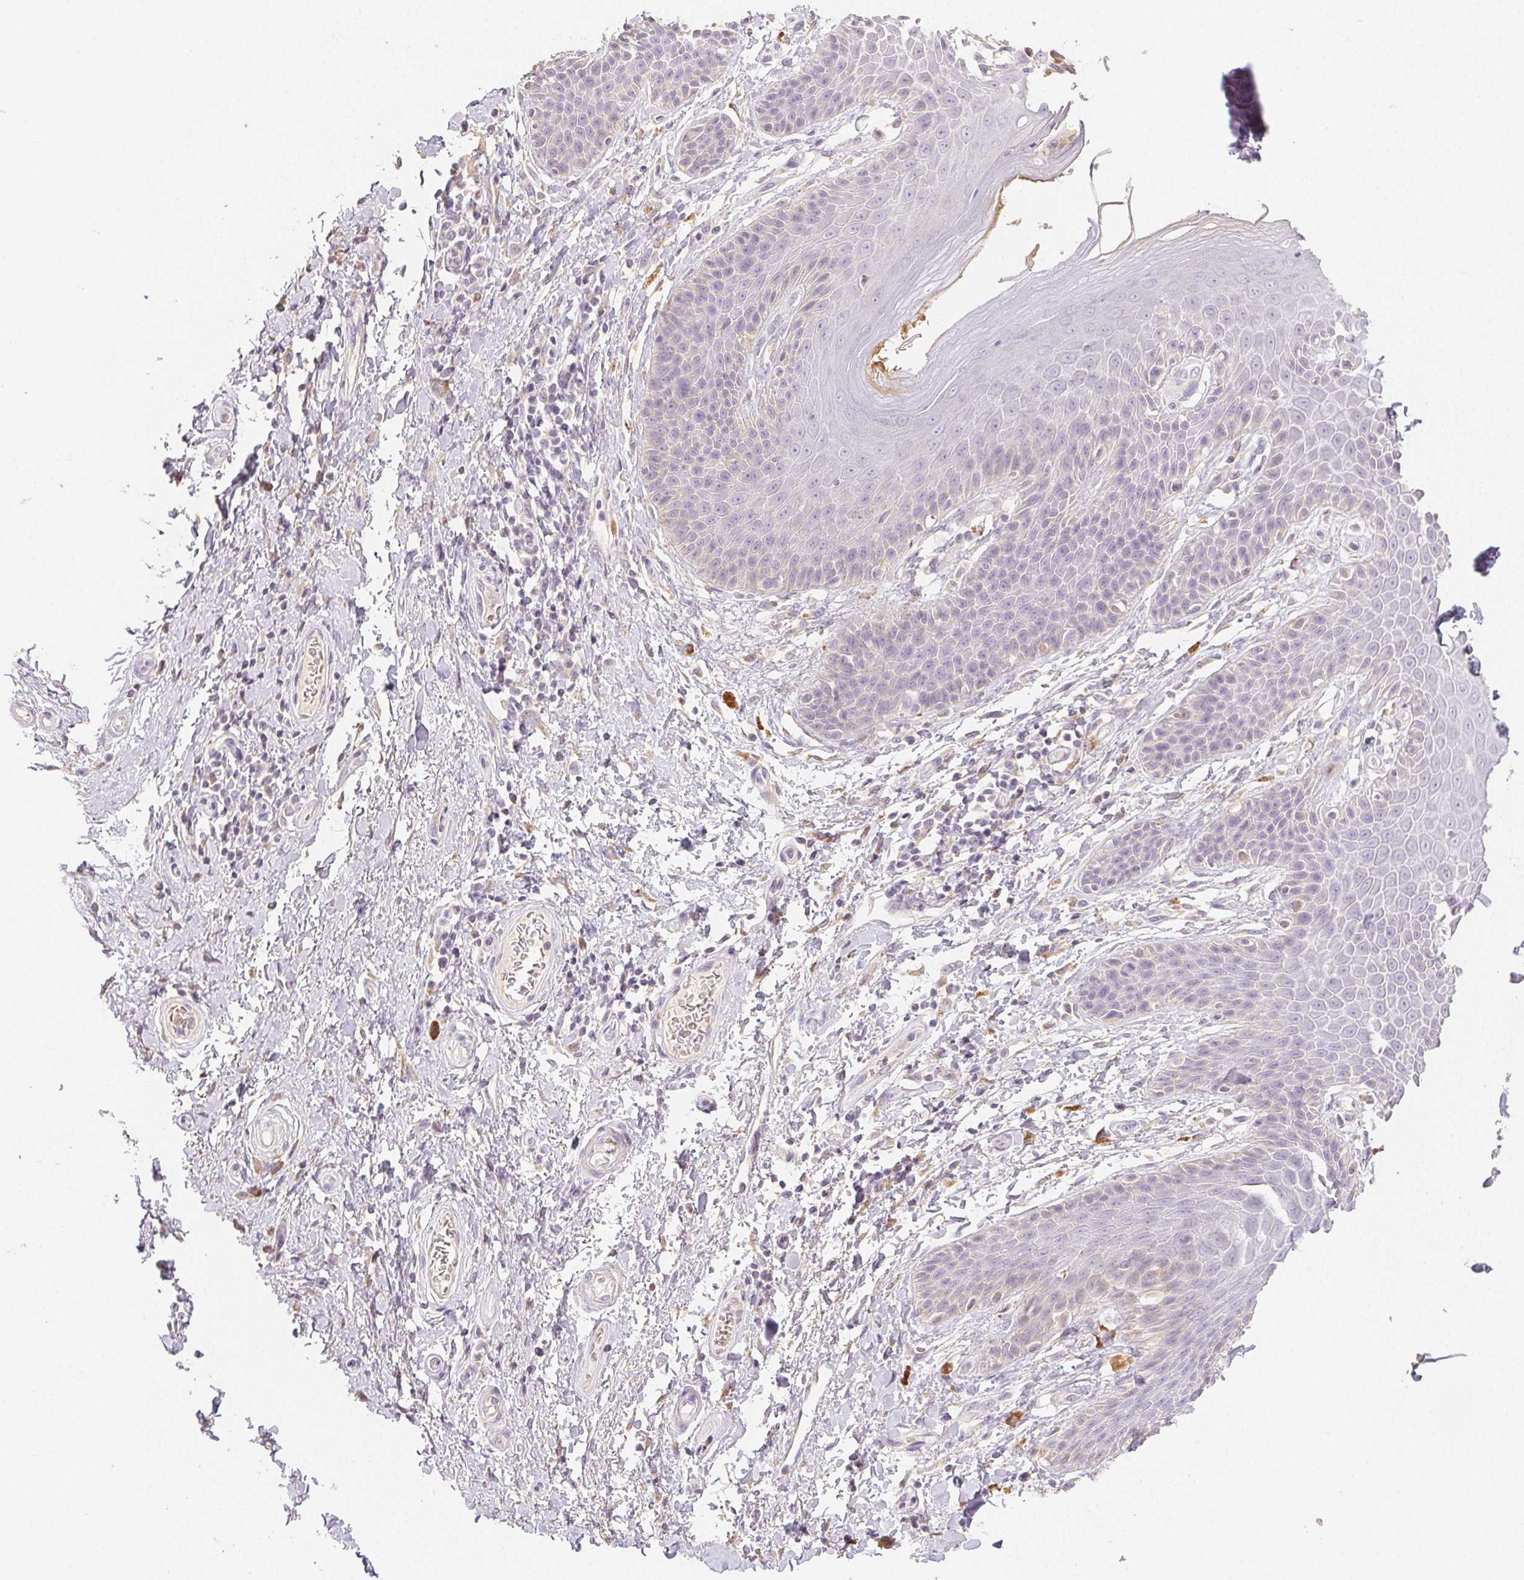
{"staining": {"intensity": "negative", "quantity": "none", "location": "none"}, "tissue": "adipose tissue", "cell_type": "Adipocytes", "image_type": "normal", "snomed": [{"axis": "morphology", "description": "Normal tissue, NOS"}, {"axis": "topography", "description": "Peripheral nerve tissue"}], "caption": "This is a photomicrograph of immunohistochemistry staining of unremarkable adipose tissue, which shows no staining in adipocytes.", "gene": "ACVR1B", "patient": {"sex": "male", "age": 51}}